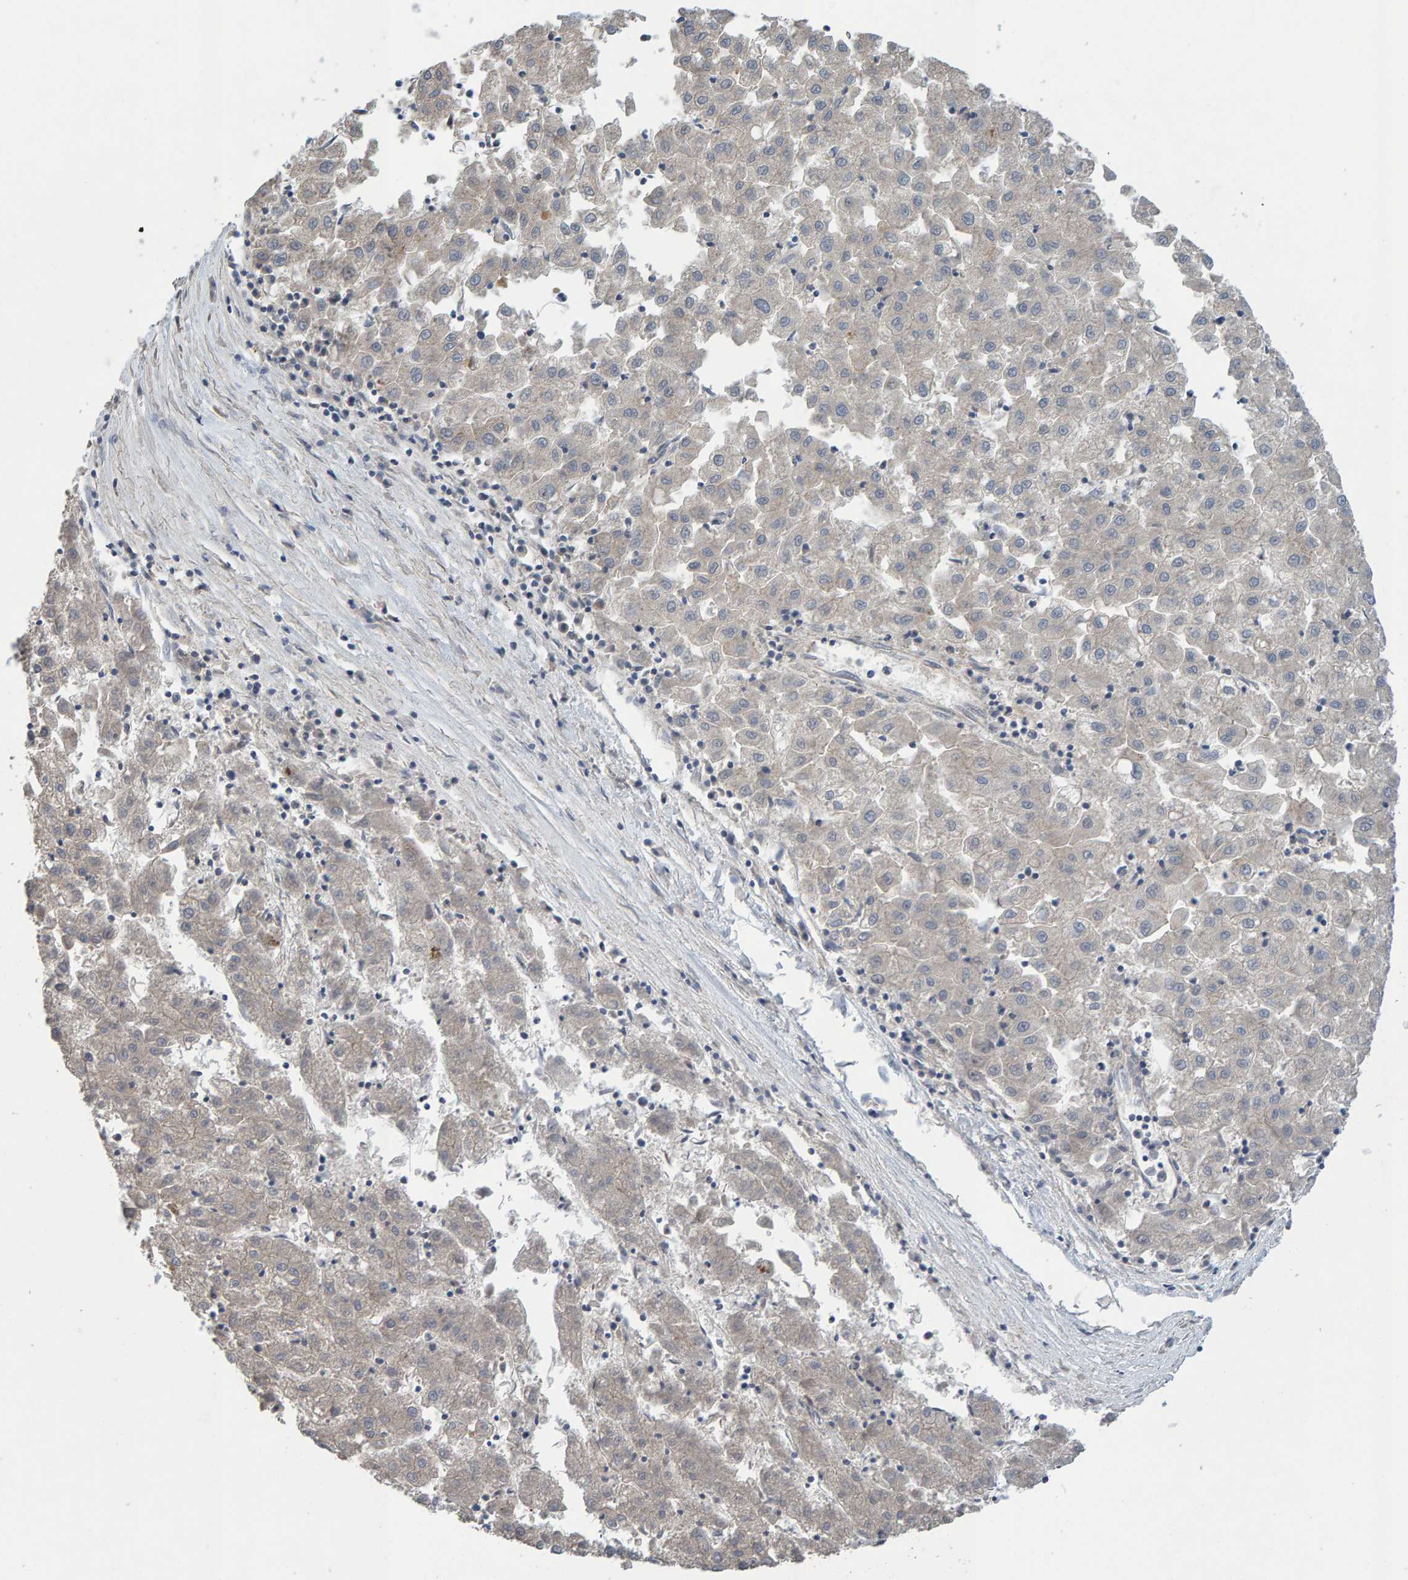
{"staining": {"intensity": "negative", "quantity": "none", "location": "none"}, "tissue": "liver cancer", "cell_type": "Tumor cells", "image_type": "cancer", "snomed": [{"axis": "morphology", "description": "Carcinoma, Hepatocellular, NOS"}, {"axis": "topography", "description": "Liver"}], "caption": "This micrograph is of liver cancer stained with IHC to label a protein in brown with the nuclei are counter-stained blue. There is no staining in tumor cells.", "gene": "LRSAM1", "patient": {"sex": "male", "age": 72}}